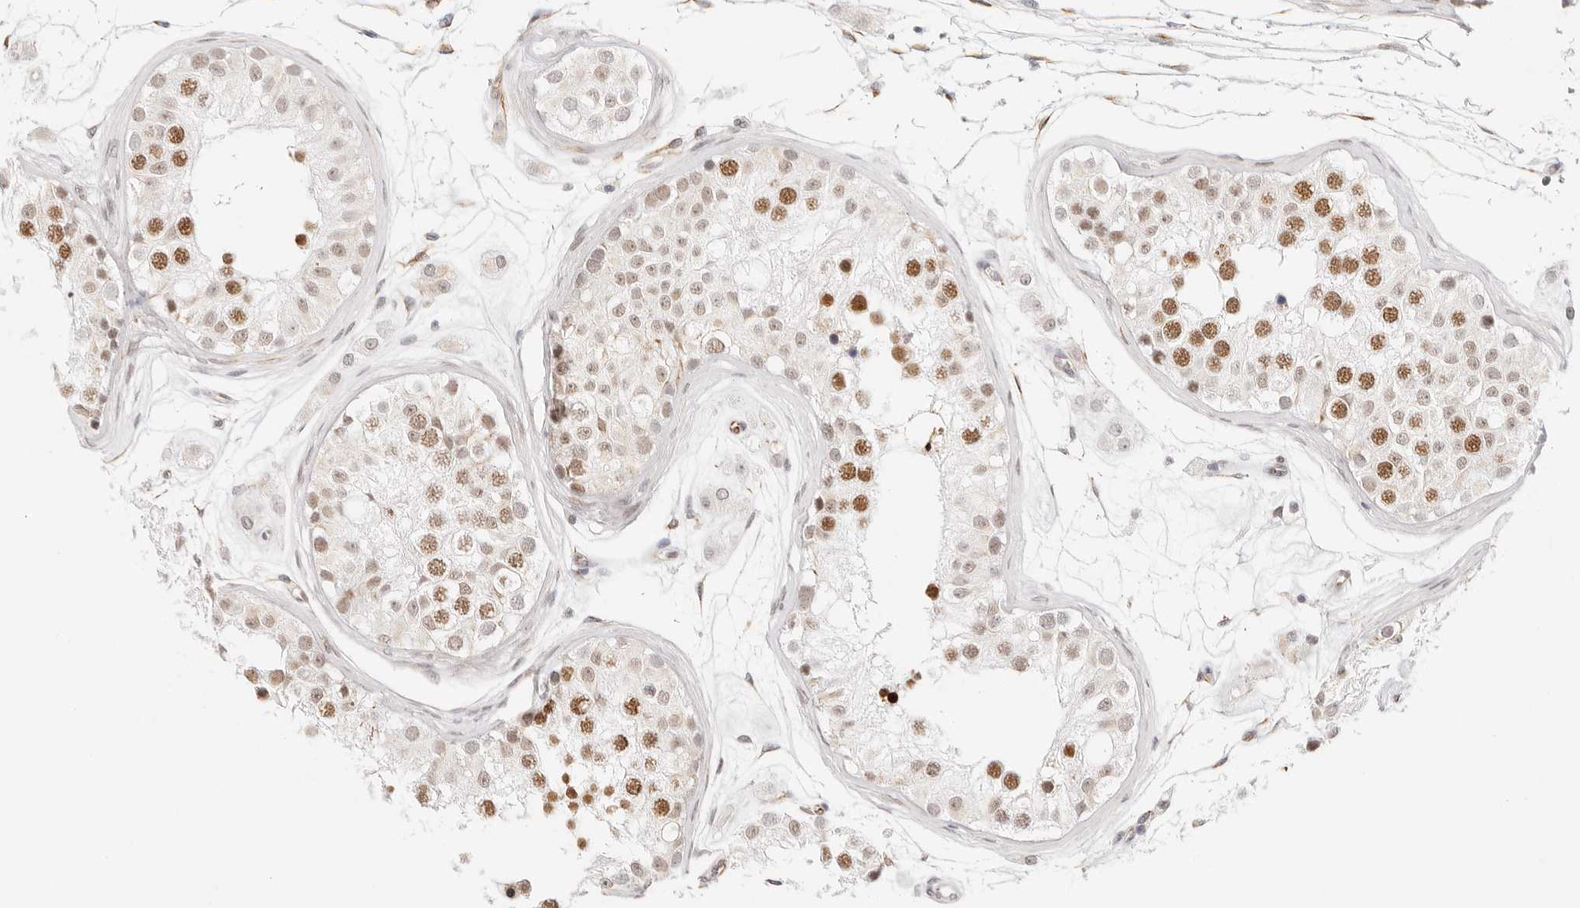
{"staining": {"intensity": "strong", "quantity": "25%-75%", "location": "nuclear"}, "tissue": "testis", "cell_type": "Cells in seminiferous ducts", "image_type": "normal", "snomed": [{"axis": "morphology", "description": "Normal tissue, NOS"}, {"axis": "morphology", "description": "Adenocarcinoma, metastatic, NOS"}, {"axis": "topography", "description": "Testis"}], "caption": "DAB (3,3'-diaminobenzidine) immunohistochemical staining of normal testis reveals strong nuclear protein positivity in approximately 25%-75% of cells in seminiferous ducts.", "gene": "ZC3H11A", "patient": {"sex": "male", "age": 26}}